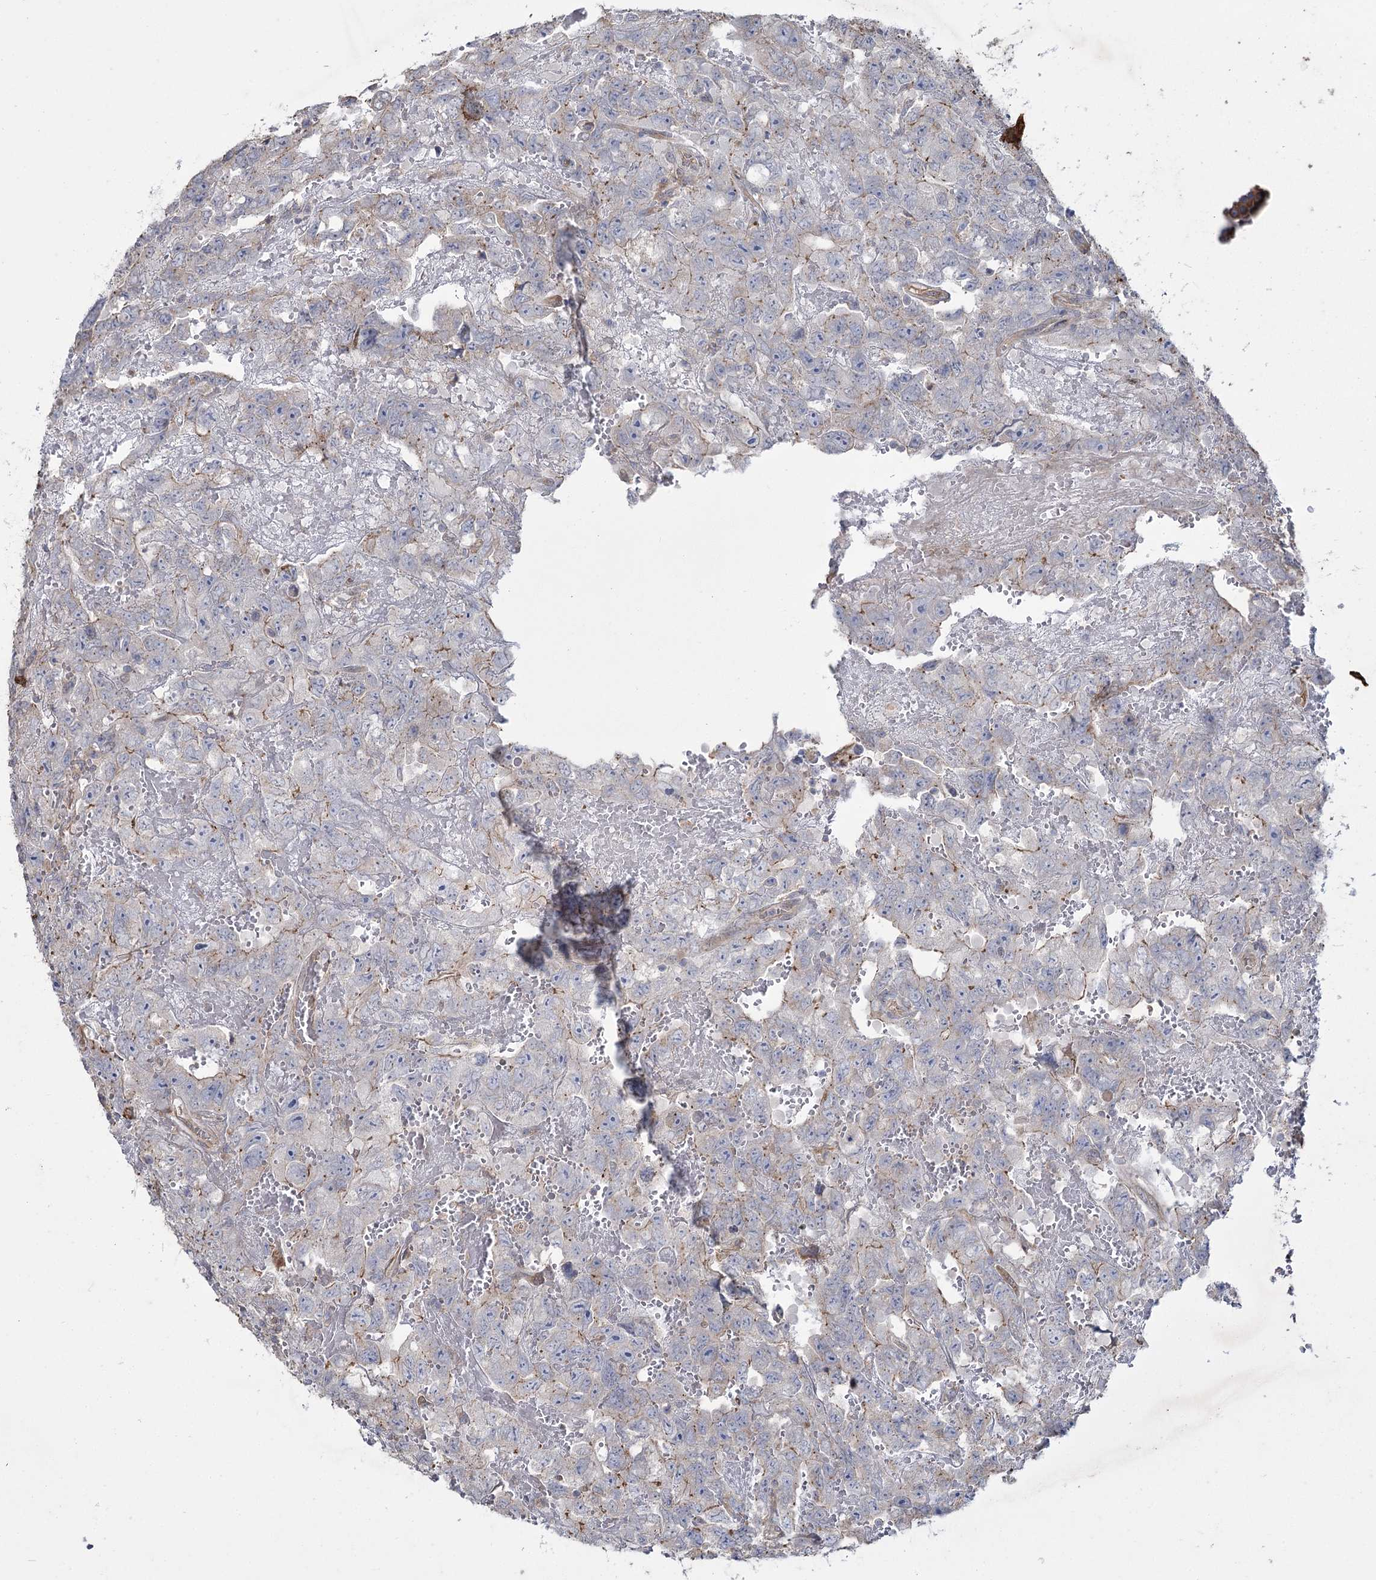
{"staining": {"intensity": "negative", "quantity": "none", "location": "none"}, "tissue": "testis cancer", "cell_type": "Tumor cells", "image_type": "cancer", "snomed": [{"axis": "morphology", "description": "Carcinoma, Embryonal, NOS"}, {"axis": "topography", "description": "Testis"}], "caption": "A micrograph of testis embryonal carcinoma stained for a protein shows no brown staining in tumor cells.", "gene": "SH3TC1", "patient": {"sex": "male", "age": 45}}